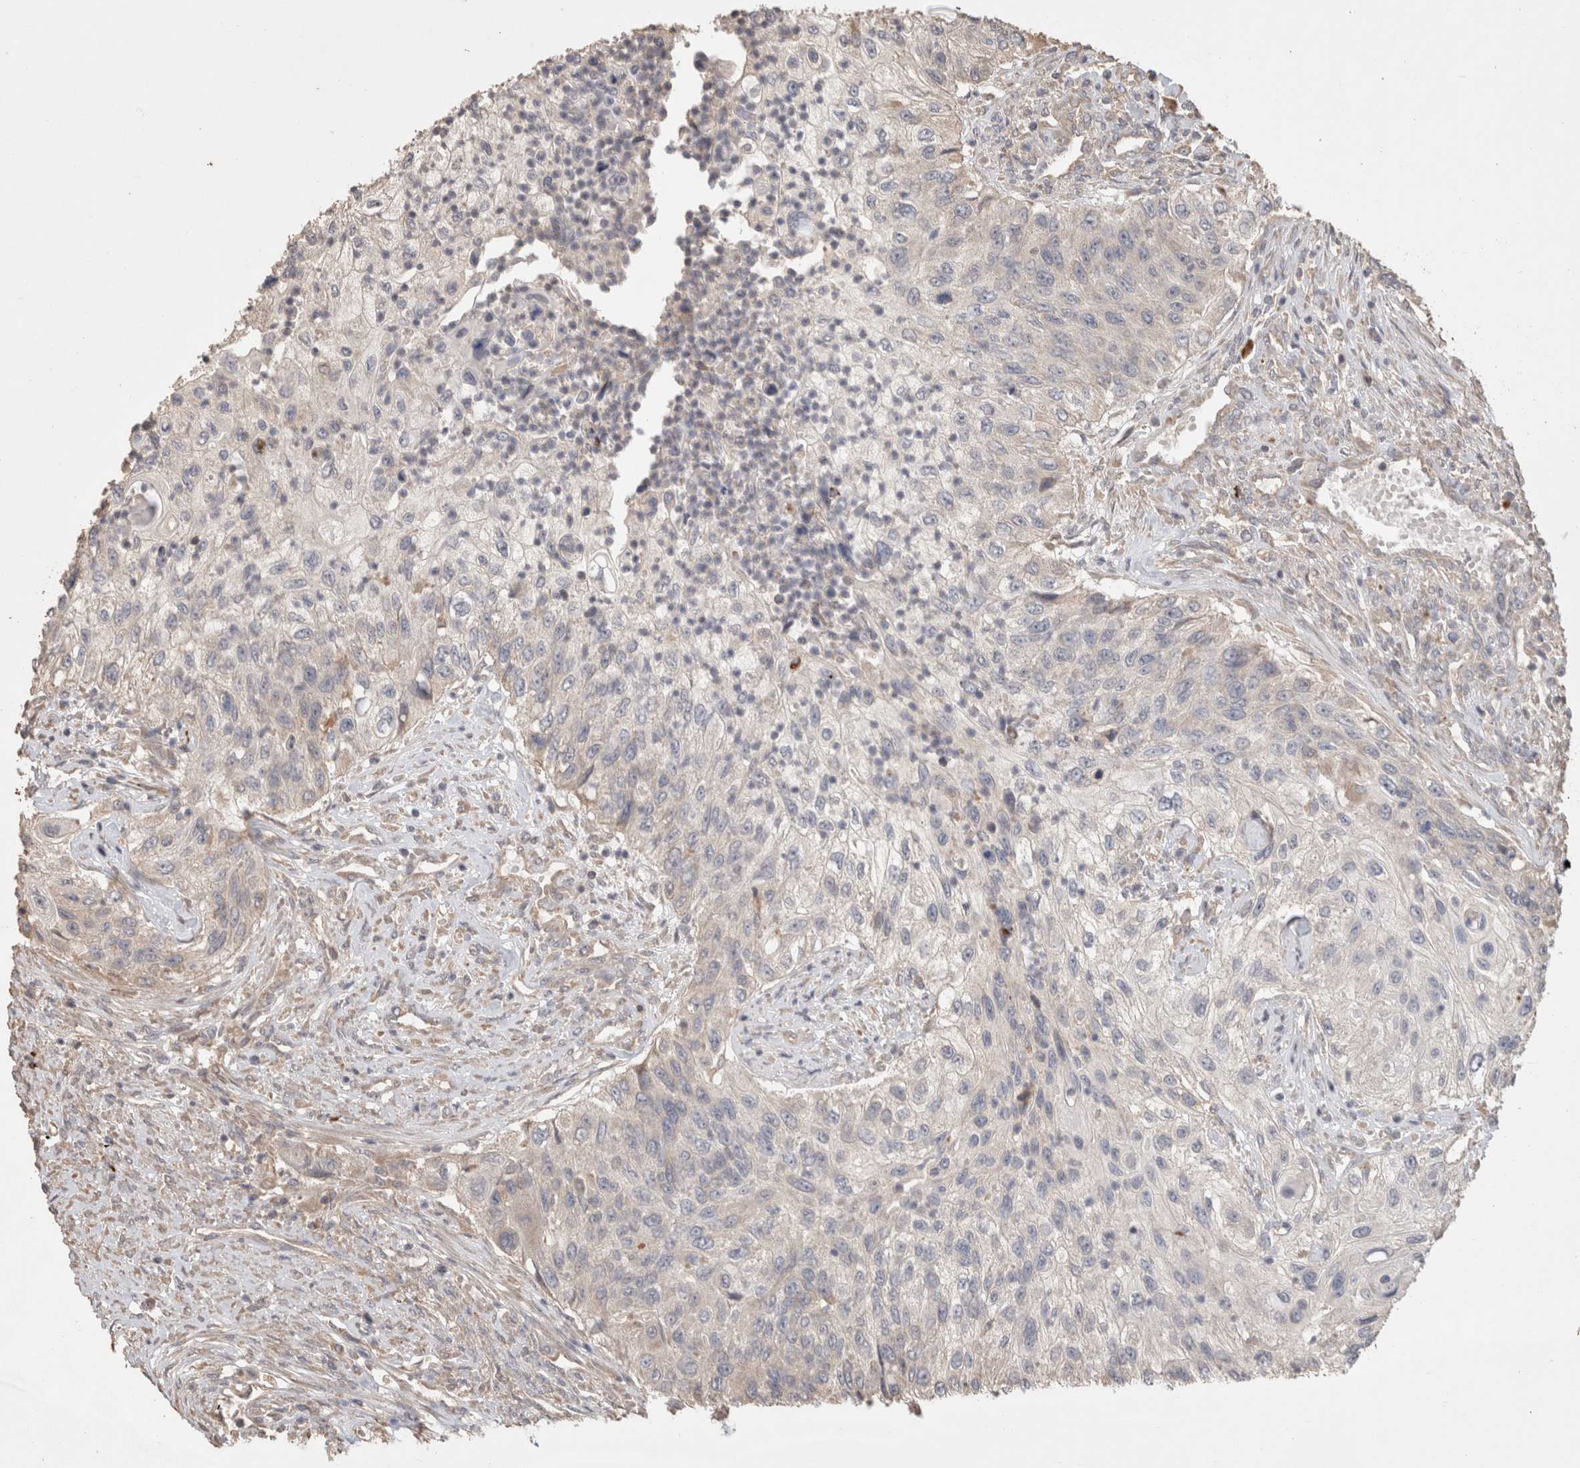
{"staining": {"intensity": "negative", "quantity": "none", "location": "none"}, "tissue": "urothelial cancer", "cell_type": "Tumor cells", "image_type": "cancer", "snomed": [{"axis": "morphology", "description": "Urothelial carcinoma, High grade"}, {"axis": "topography", "description": "Urinary bladder"}], "caption": "DAB (3,3'-diaminobenzidine) immunohistochemical staining of urothelial cancer shows no significant staining in tumor cells.", "gene": "HROB", "patient": {"sex": "female", "age": 60}}